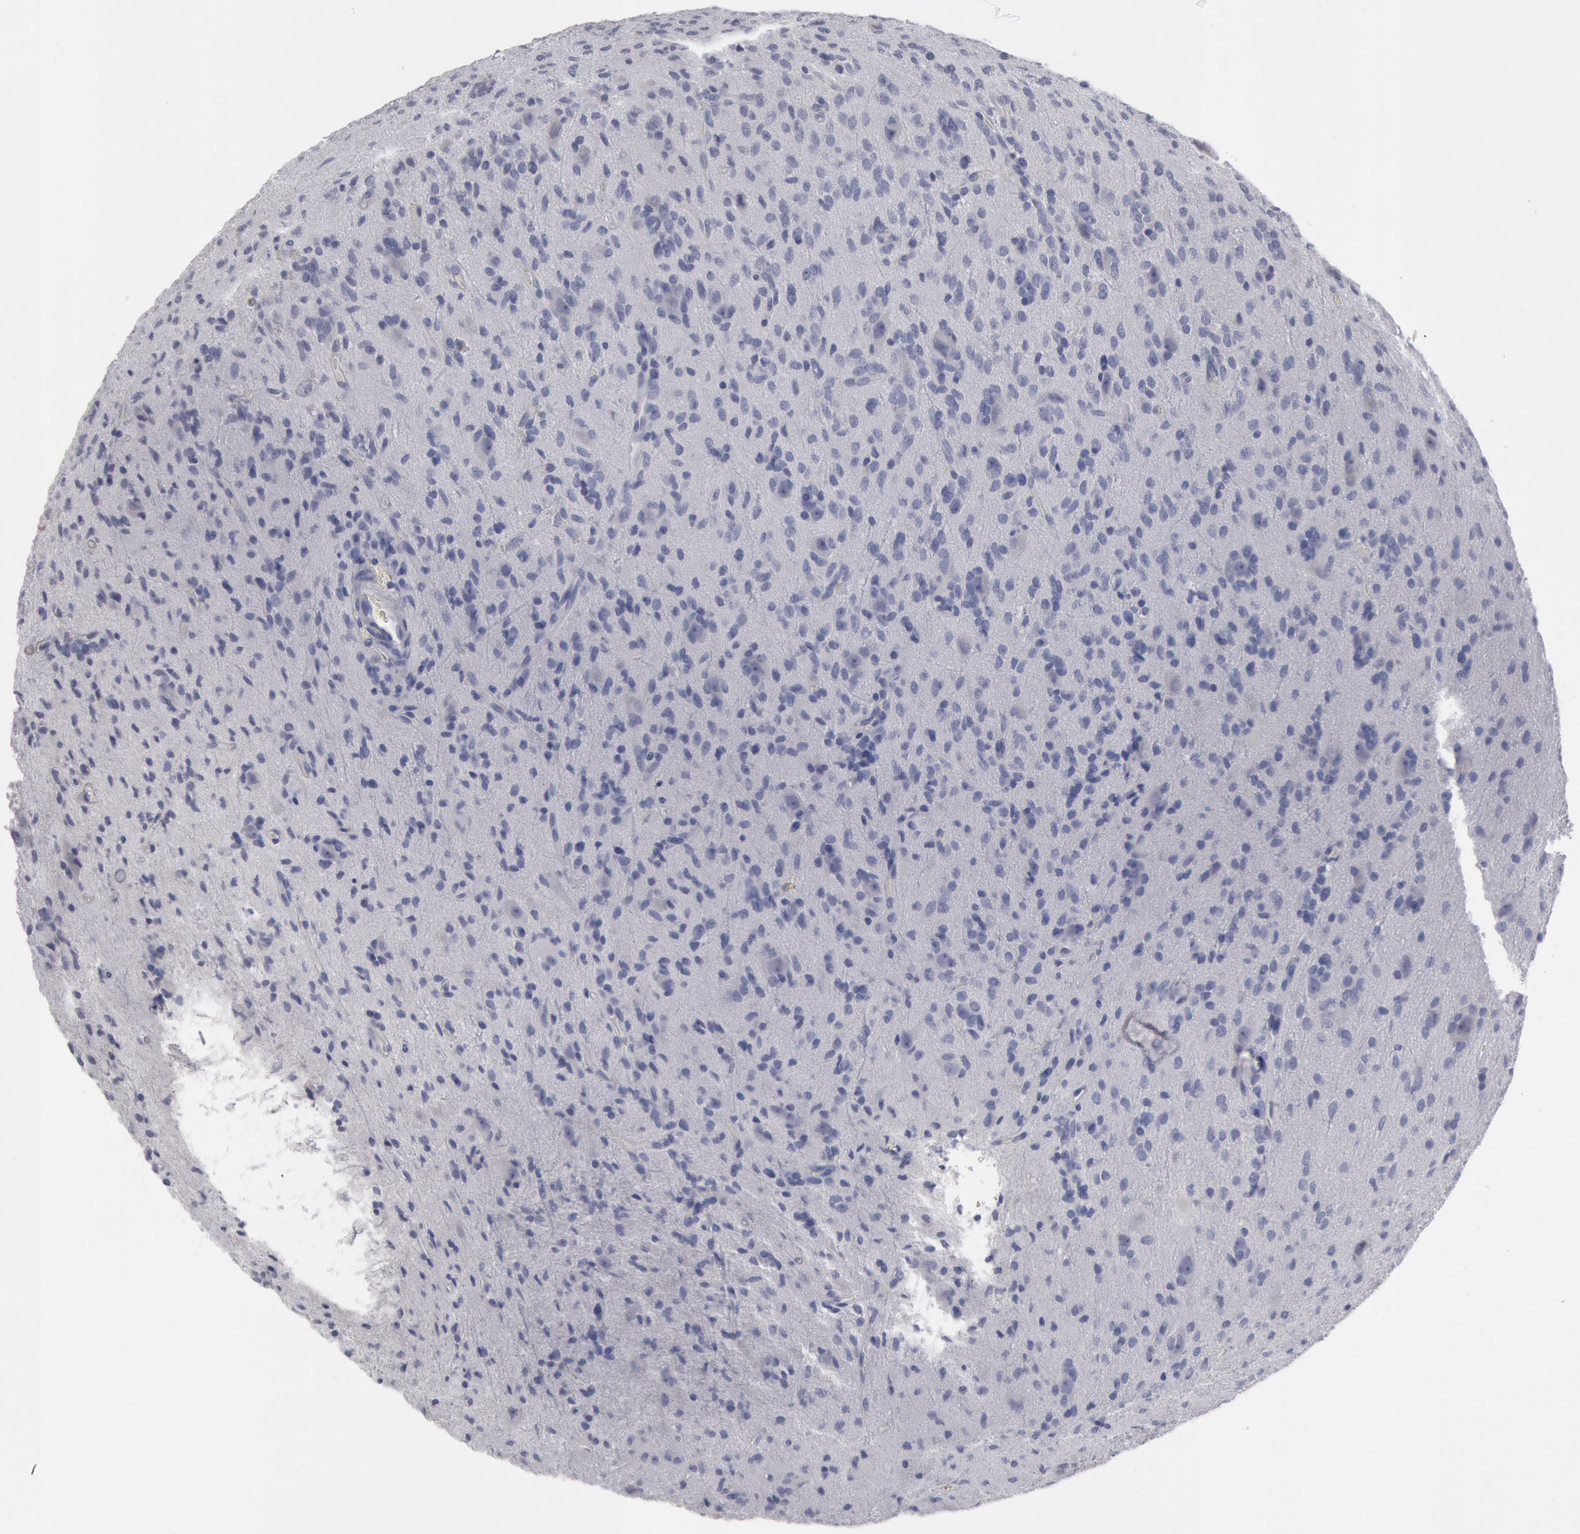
{"staining": {"intensity": "negative", "quantity": "none", "location": "none"}, "tissue": "glioma", "cell_type": "Tumor cells", "image_type": "cancer", "snomed": [{"axis": "morphology", "description": "Glioma, malignant, Low grade"}, {"axis": "topography", "description": "Brain"}], "caption": "IHC histopathology image of neoplastic tissue: malignant glioma (low-grade) stained with DAB exhibits no significant protein staining in tumor cells.", "gene": "FOXA2", "patient": {"sex": "female", "age": 15}}